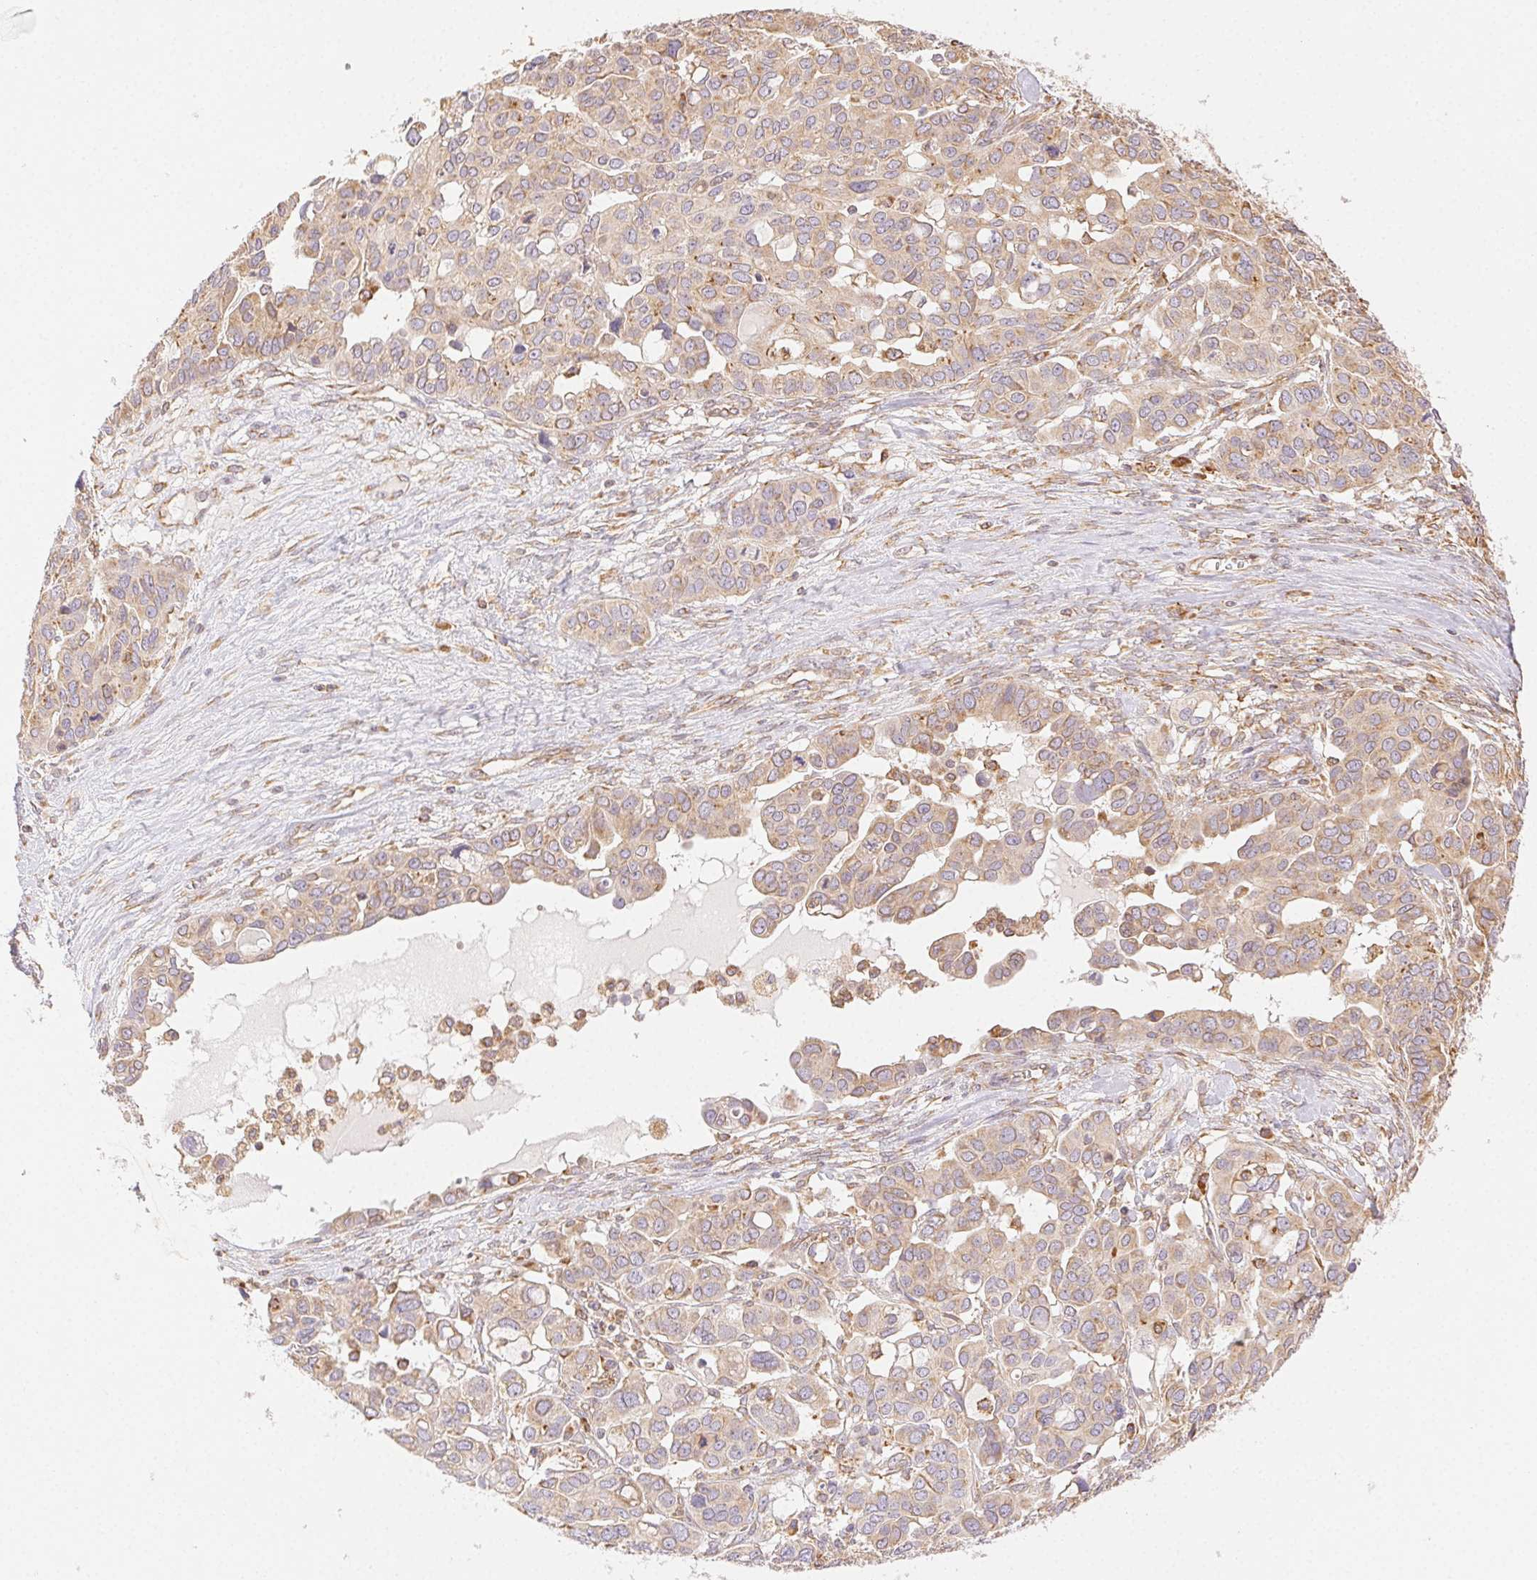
{"staining": {"intensity": "weak", "quantity": ">75%", "location": "cytoplasmic/membranous"}, "tissue": "ovarian cancer", "cell_type": "Tumor cells", "image_type": "cancer", "snomed": [{"axis": "morphology", "description": "Carcinoma, endometroid"}, {"axis": "topography", "description": "Ovary"}], "caption": "Brown immunohistochemical staining in ovarian cancer shows weak cytoplasmic/membranous expression in approximately >75% of tumor cells.", "gene": "ENTREP1", "patient": {"sex": "female", "age": 78}}